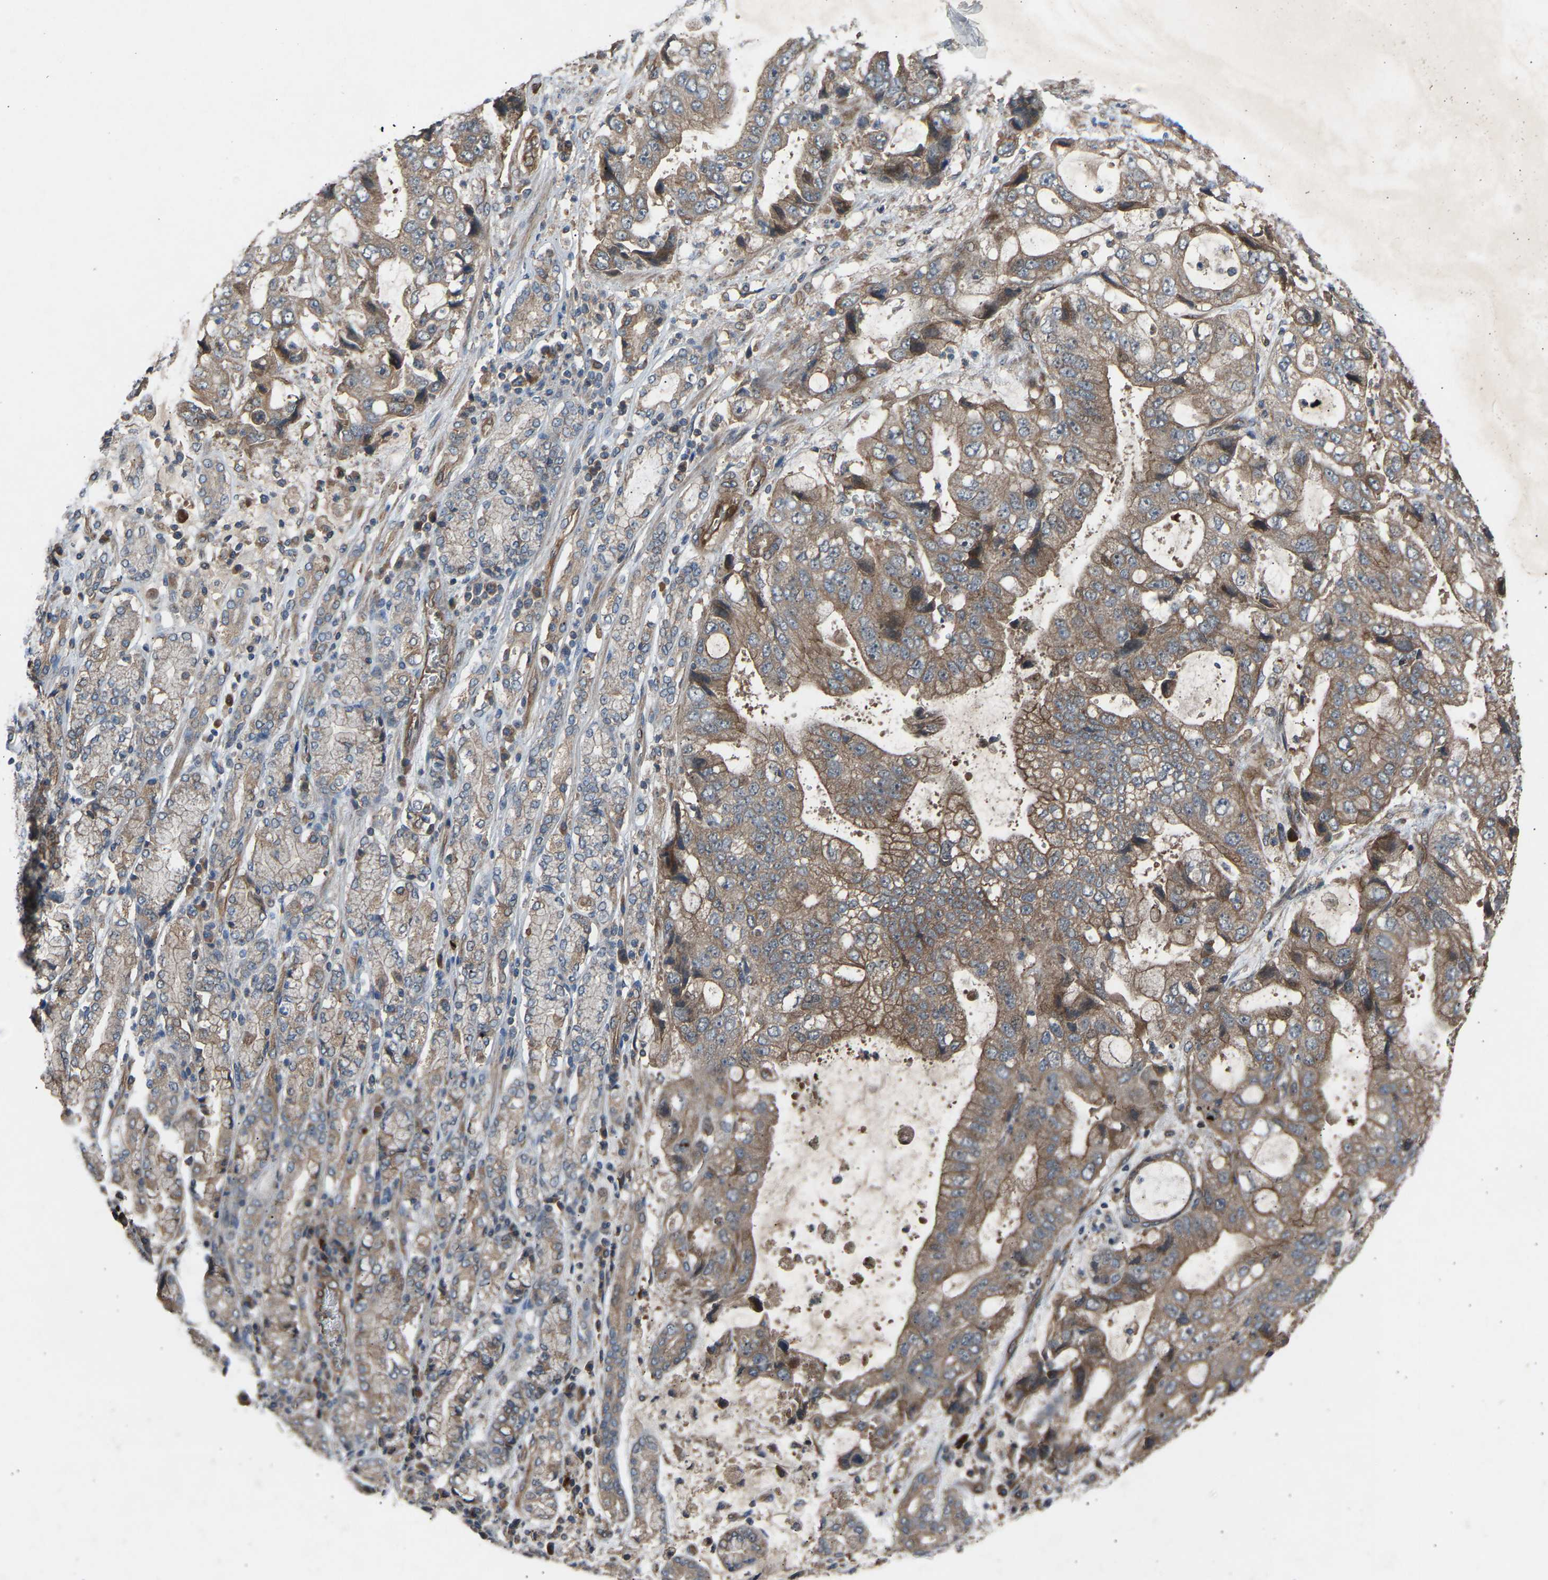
{"staining": {"intensity": "moderate", "quantity": "25%-75%", "location": "cytoplasmic/membranous"}, "tissue": "stomach cancer", "cell_type": "Tumor cells", "image_type": "cancer", "snomed": [{"axis": "morphology", "description": "Normal tissue, NOS"}, {"axis": "morphology", "description": "Adenocarcinoma, NOS"}, {"axis": "topography", "description": "Stomach"}], "caption": "Immunohistochemistry (IHC) (DAB) staining of human stomach adenocarcinoma displays moderate cytoplasmic/membranous protein staining in approximately 25%-75% of tumor cells.", "gene": "GAS2L1", "patient": {"sex": "male", "age": 62}}